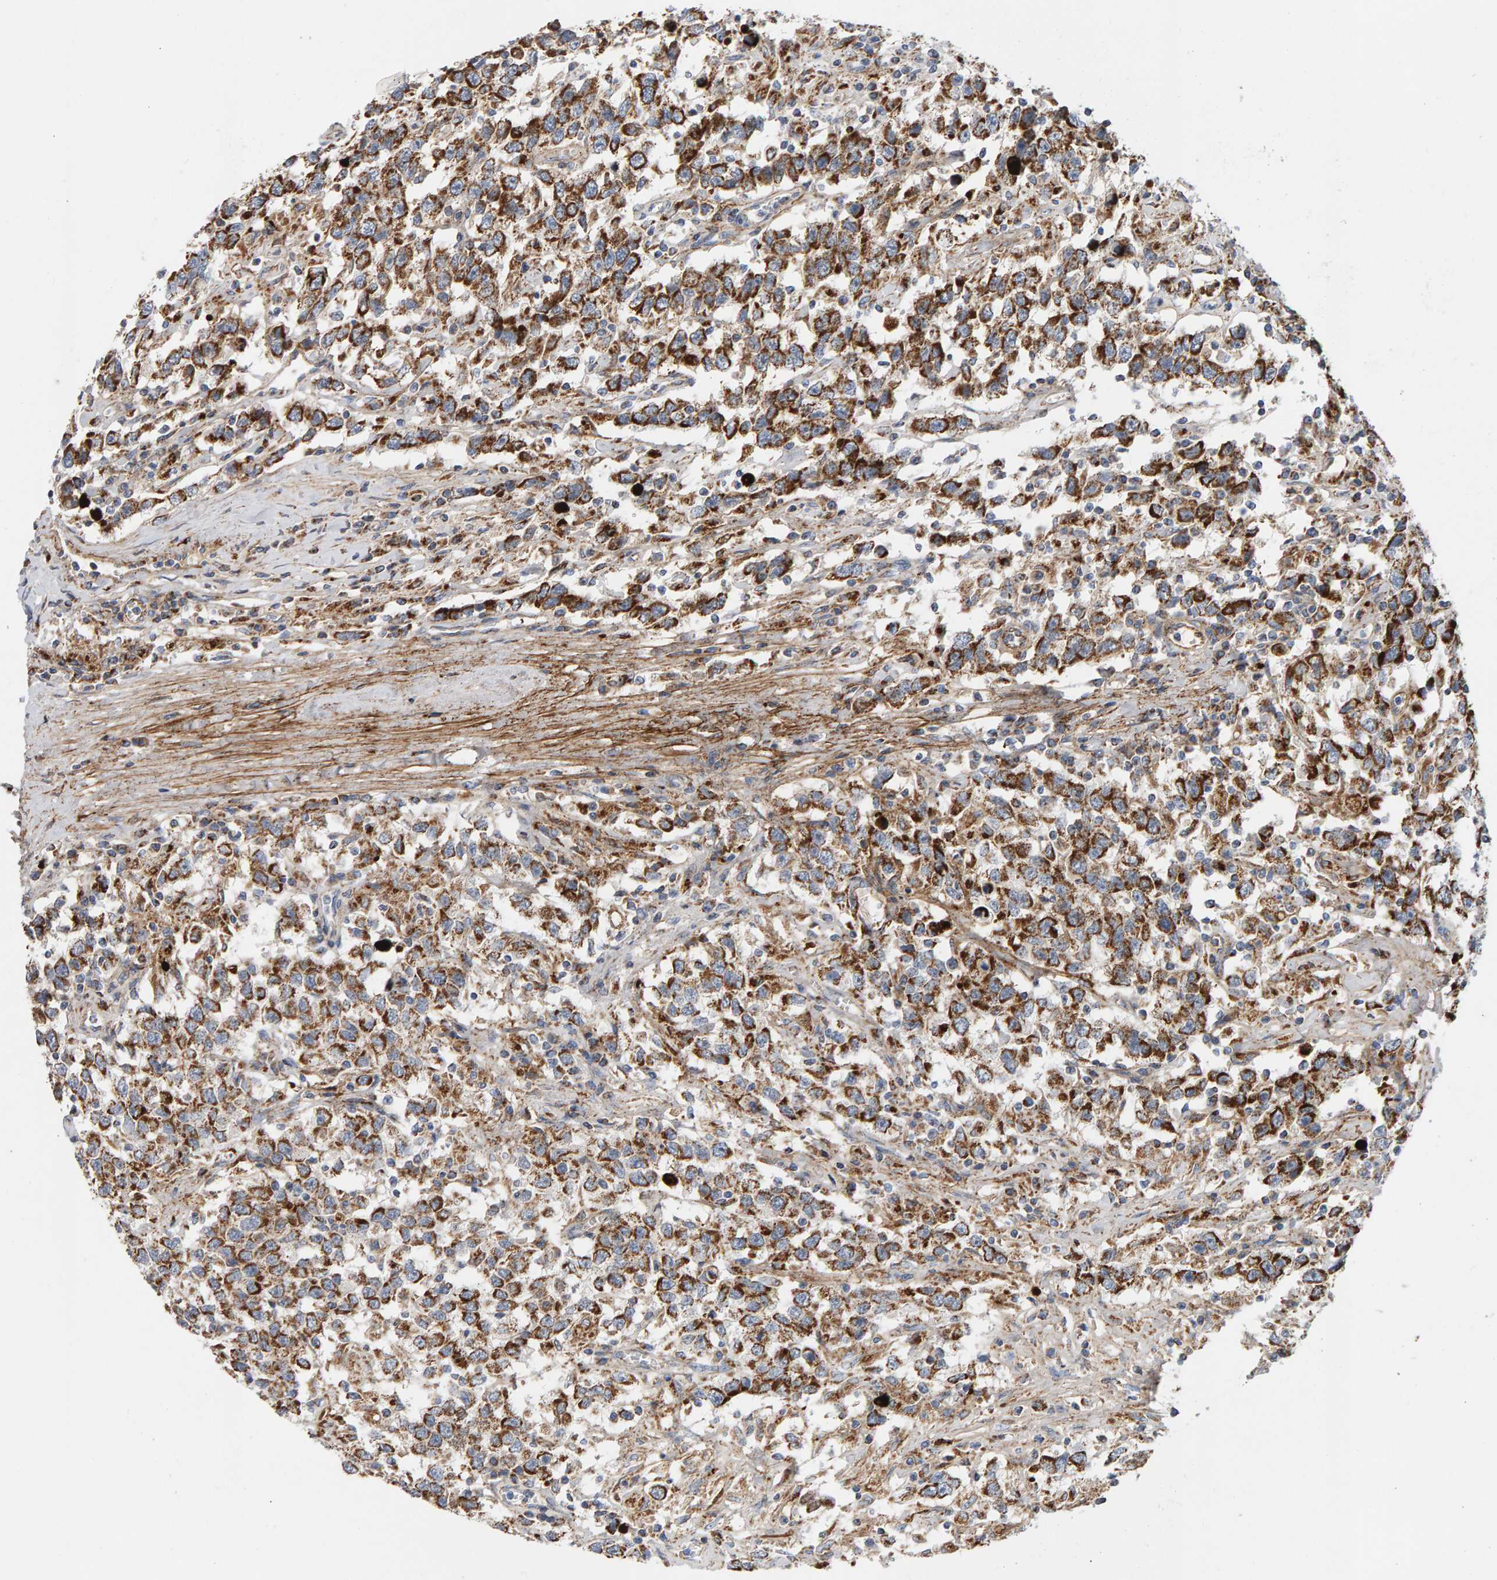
{"staining": {"intensity": "strong", "quantity": ">75%", "location": "cytoplasmic/membranous"}, "tissue": "testis cancer", "cell_type": "Tumor cells", "image_type": "cancer", "snomed": [{"axis": "morphology", "description": "Seminoma, NOS"}, {"axis": "topography", "description": "Testis"}], "caption": "Tumor cells reveal high levels of strong cytoplasmic/membranous staining in approximately >75% of cells in human seminoma (testis).", "gene": "GGTA1", "patient": {"sex": "male", "age": 41}}